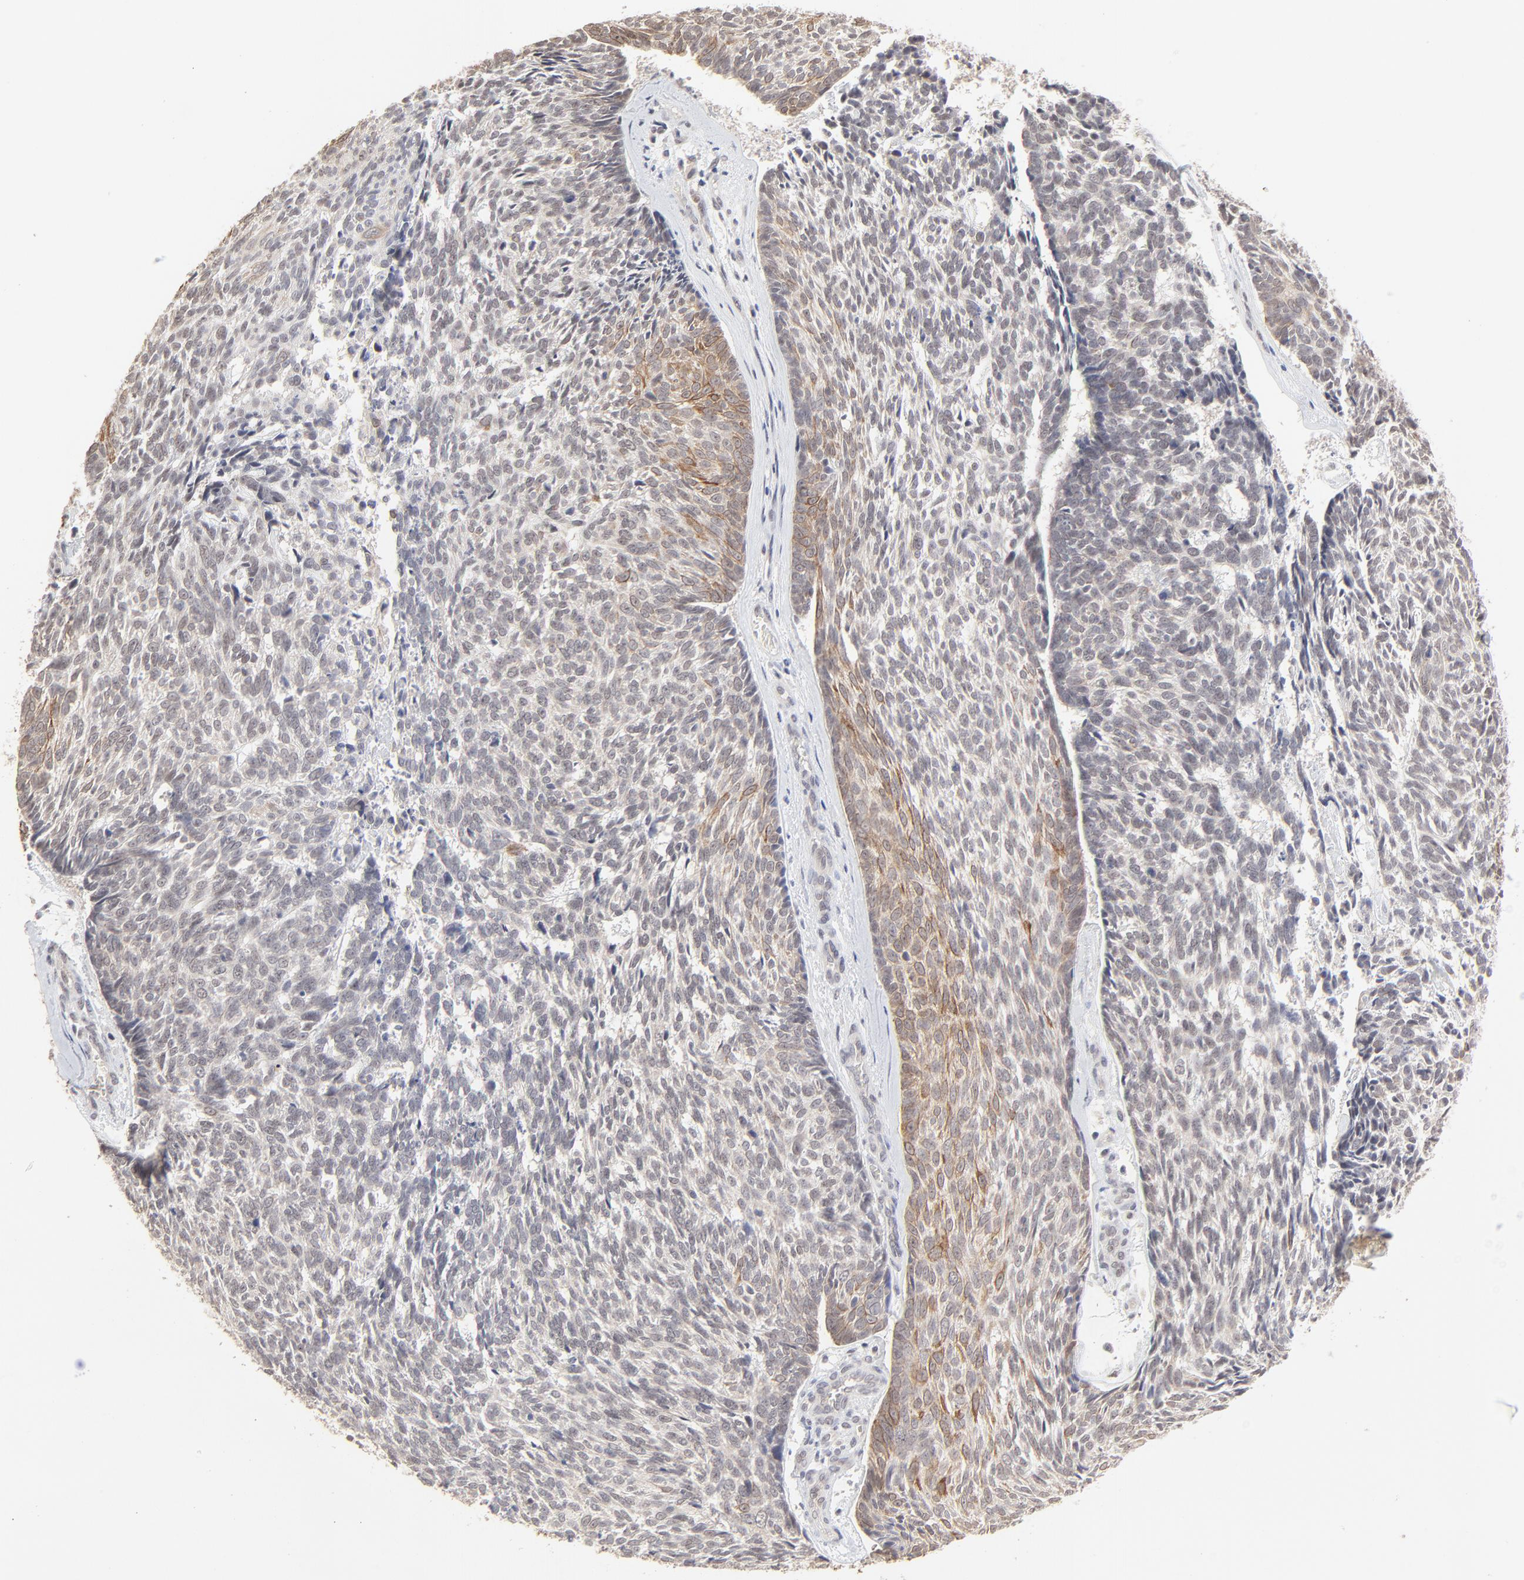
{"staining": {"intensity": "moderate", "quantity": "<25%", "location": "cytoplasmic/membranous"}, "tissue": "skin cancer", "cell_type": "Tumor cells", "image_type": "cancer", "snomed": [{"axis": "morphology", "description": "Basal cell carcinoma"}, {"axis": "topography", "description": "Skin"}], "caption": "Immunohistochemistry (DAB (3,3'-diaminobenzidine)) staining of human skin basal cell carcinoma shows moderate cytoplasmic/membranous protein staining in approximately <25% of tumor cells. (DAB (3,3'-diaminobenzidine) = brown stain, brightfield microscopy at high magnification).", "gene": "FAM199X", "patient": {"sex": "male", "age": 72}}